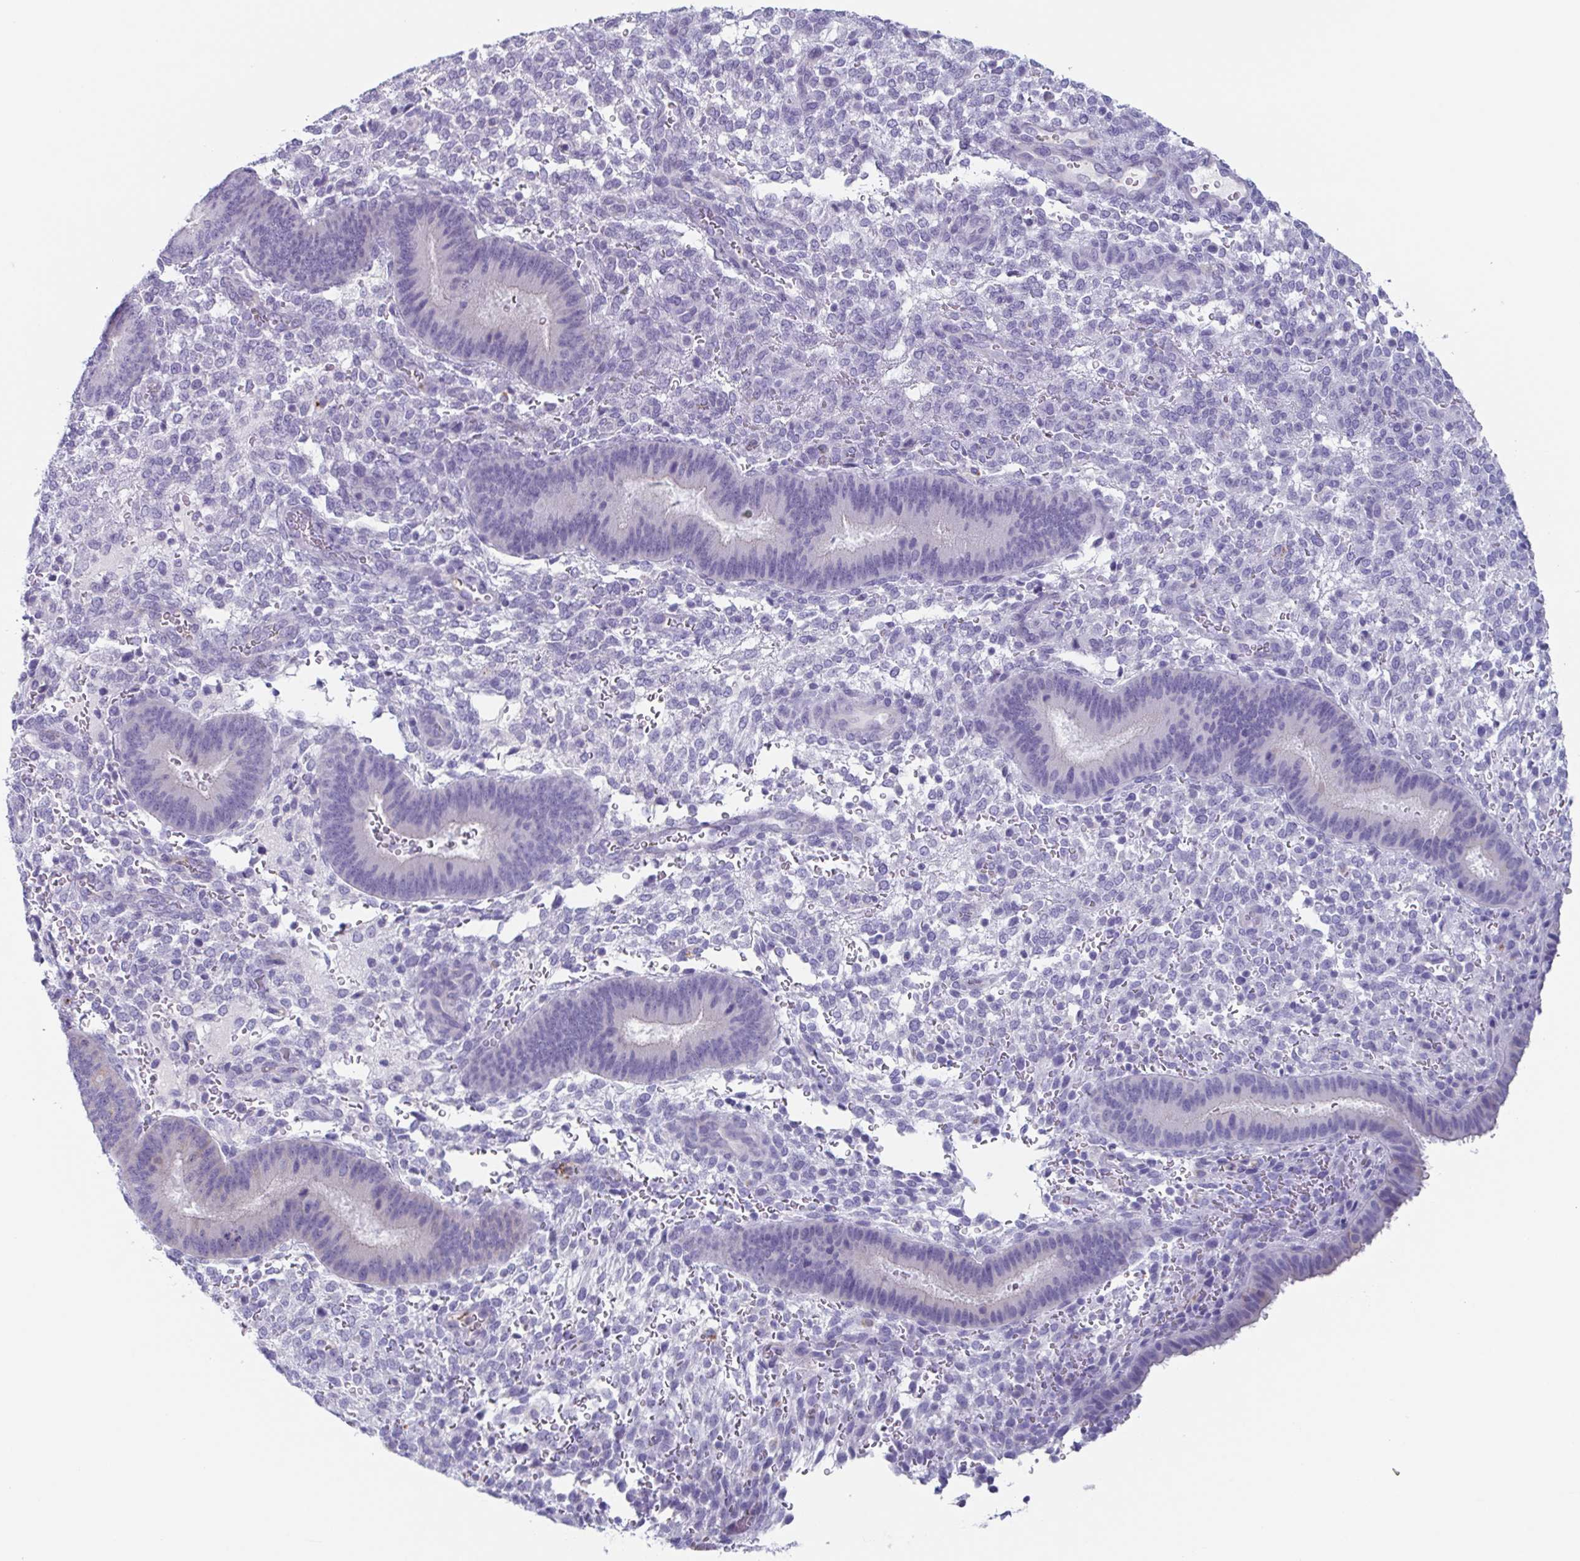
{"staining": {"intensity": "negative", "quantity": "none", "location": "none"}, "tissue": "endometrium", "cell_type": "Cells in endometrial stroma", "image_type": "normal", "snomed": [{"axis": "morphology", "description": "Normal tissue, NOS"}, {"axis": "topography", "description": "Endometrium"}], "caption": "Cells in endometrial stroma show no significant staining in normal endometrium. (Brightfield microscopy of DAB (3,3'-diaminobenzidine) immunohistochemistry (IHC) at high magnification).", "gene": "LYRM2", "patient": {"sex": "female", "age": 39}}